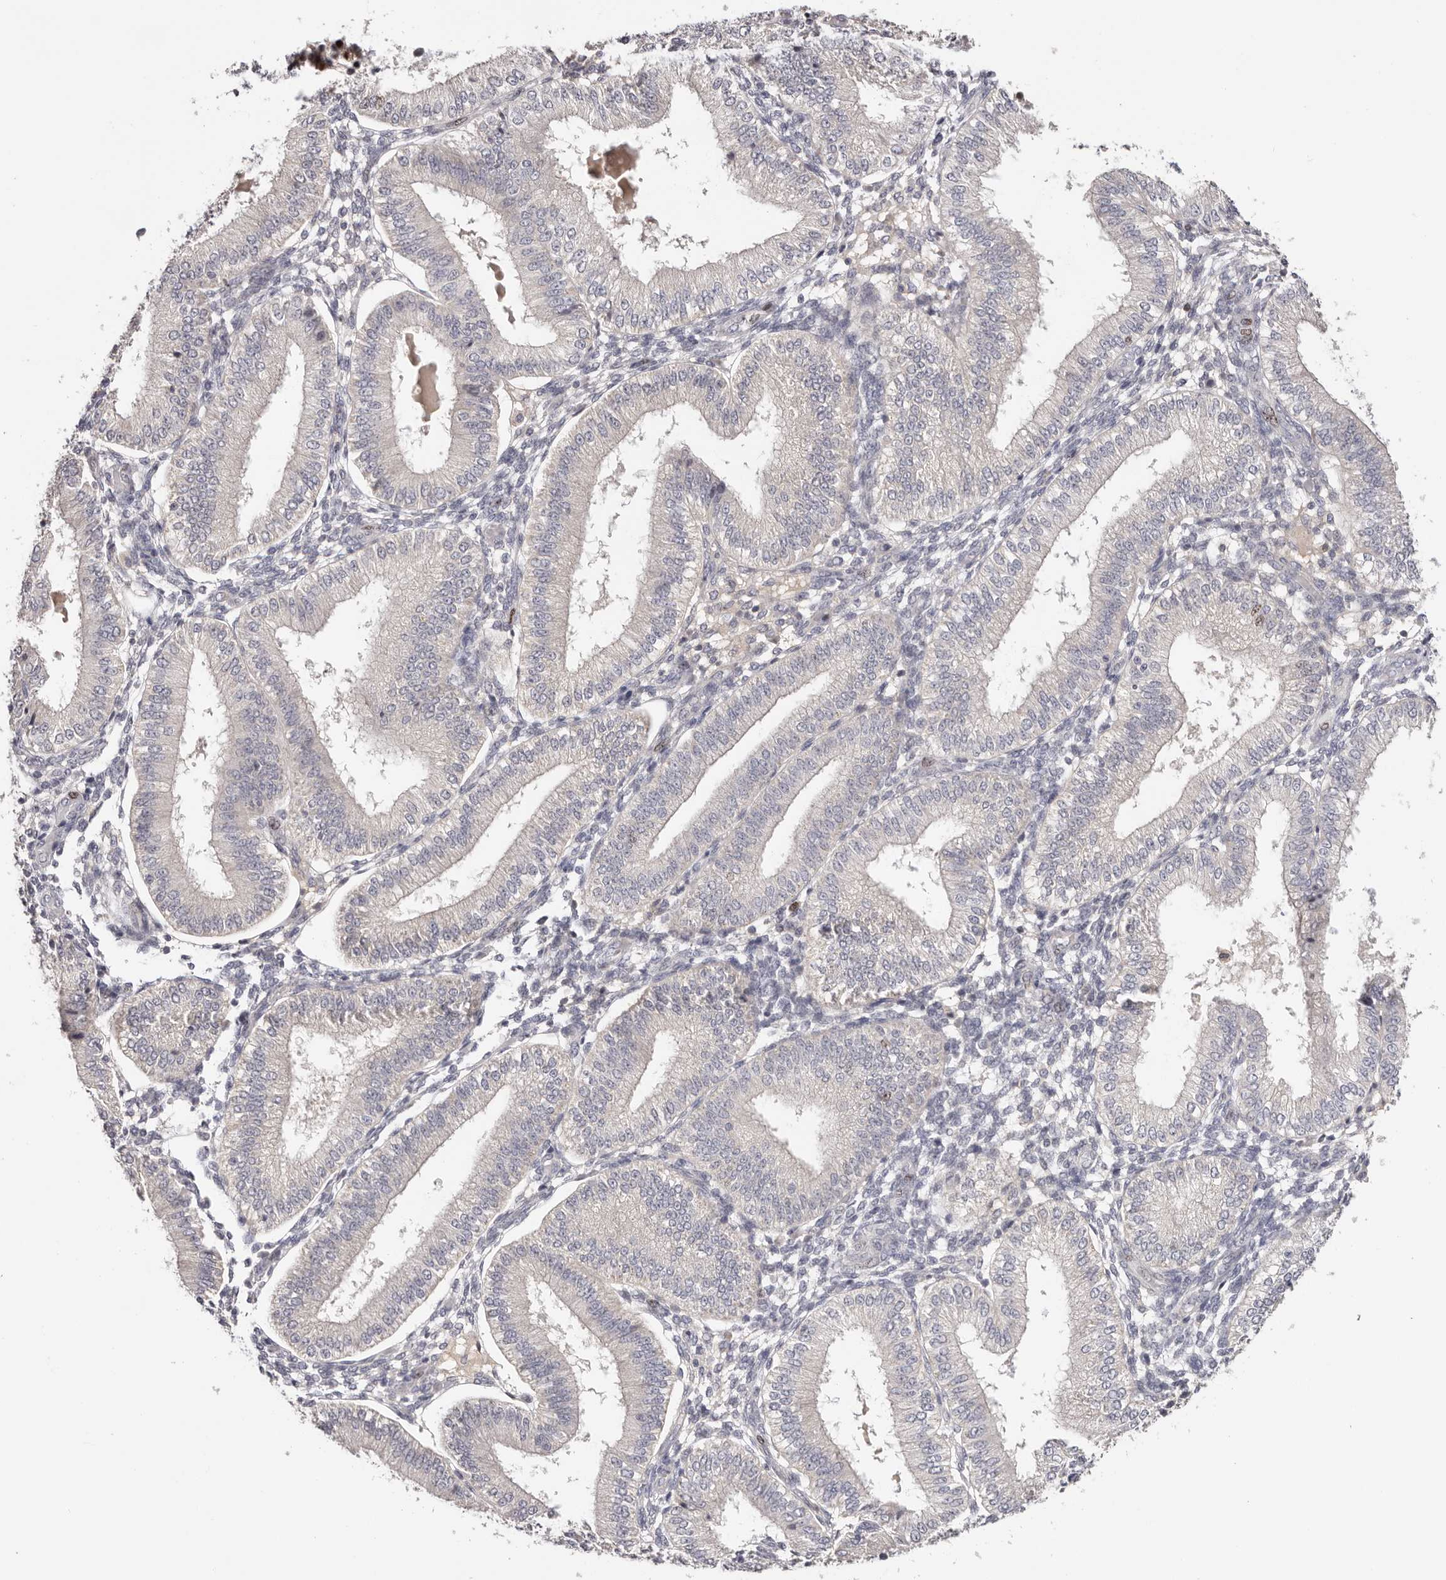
{"staining": {"intensity": "moderate", "quantity": "<25%", "location": "nuclear"}, "tissue": "endometrium", "cell_type": "Cells in endometrial stroma", "image_type": "normal", "snomed": [{"axis": "morphology", "description": "Normal tissue, NOS"}, {"axis": "topography", "description": "Endometrium"}], "caption": "Endometrium stained with DAB (3,3'-diaminobenzidine) immunohistochemistry (IHC) exhibits low levels of moderate nuclear expression in approximately <25% of cells in endometrial stroma.", "gene": "CCDC190", "patient": {"sex": "female", "age": 39}}